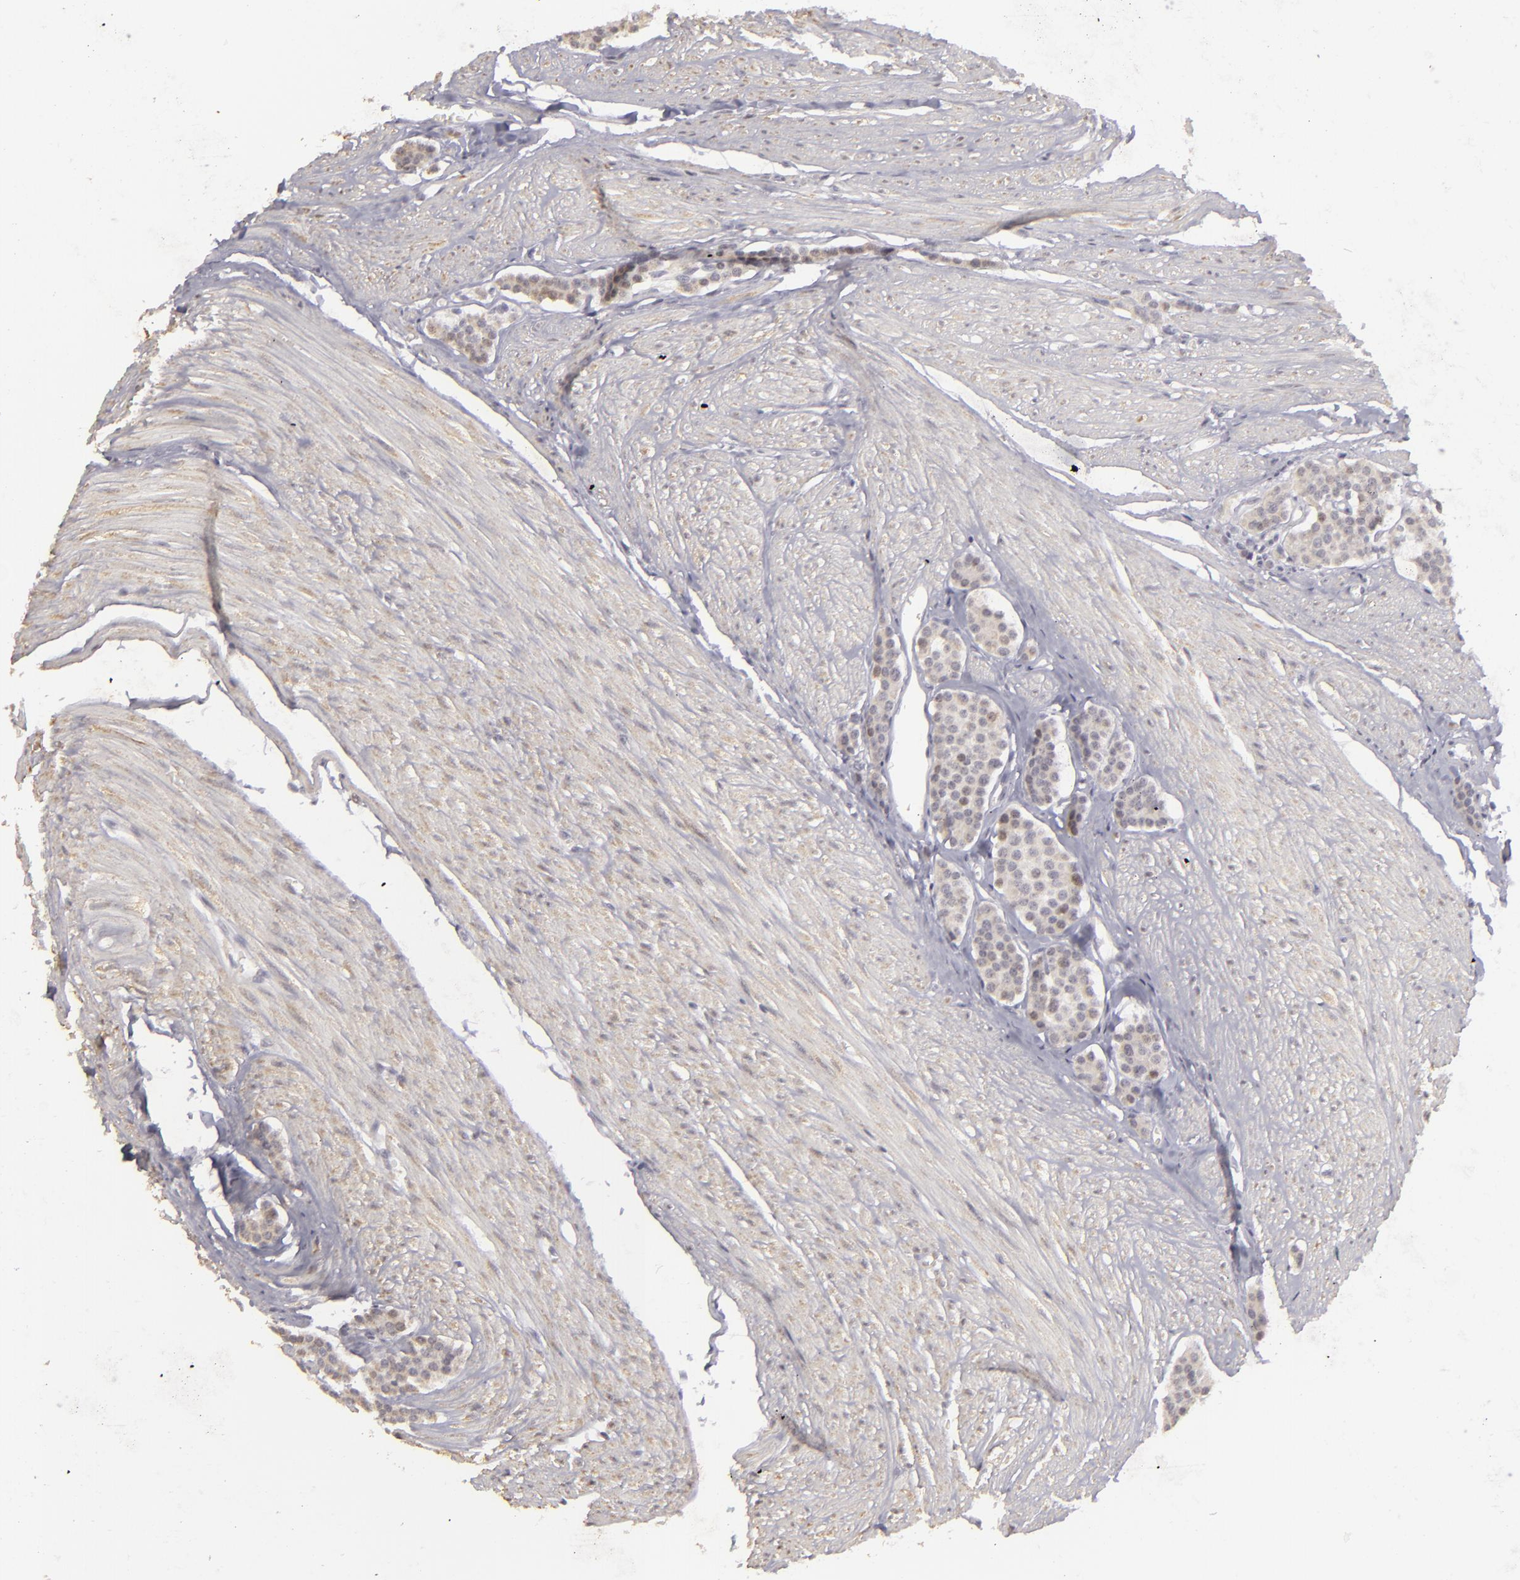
{"staining": {"intensity": "weak", "quantity": "<25%", "location": "cytoplasmic/membranous"}, "tissue": "carcinoid", "cell_type": "Tumor cells", "image_type": "cancer", "snomed": [{"axis": "morphology", "description": "Carcinoid, malignant, NOS"}, {"axis": "topography", "description": "Small intestine"}], "caption": "Image shows no significant protein staining in tumor cells of malignant carcinoid. The staining is performed using DAB (3,3'-diaminobenzidine) brown chromogen with nuclei counter-stained in using hematoxylin.", "gene": "SIX1", "patient": {"sex": "male", "age": 60}}